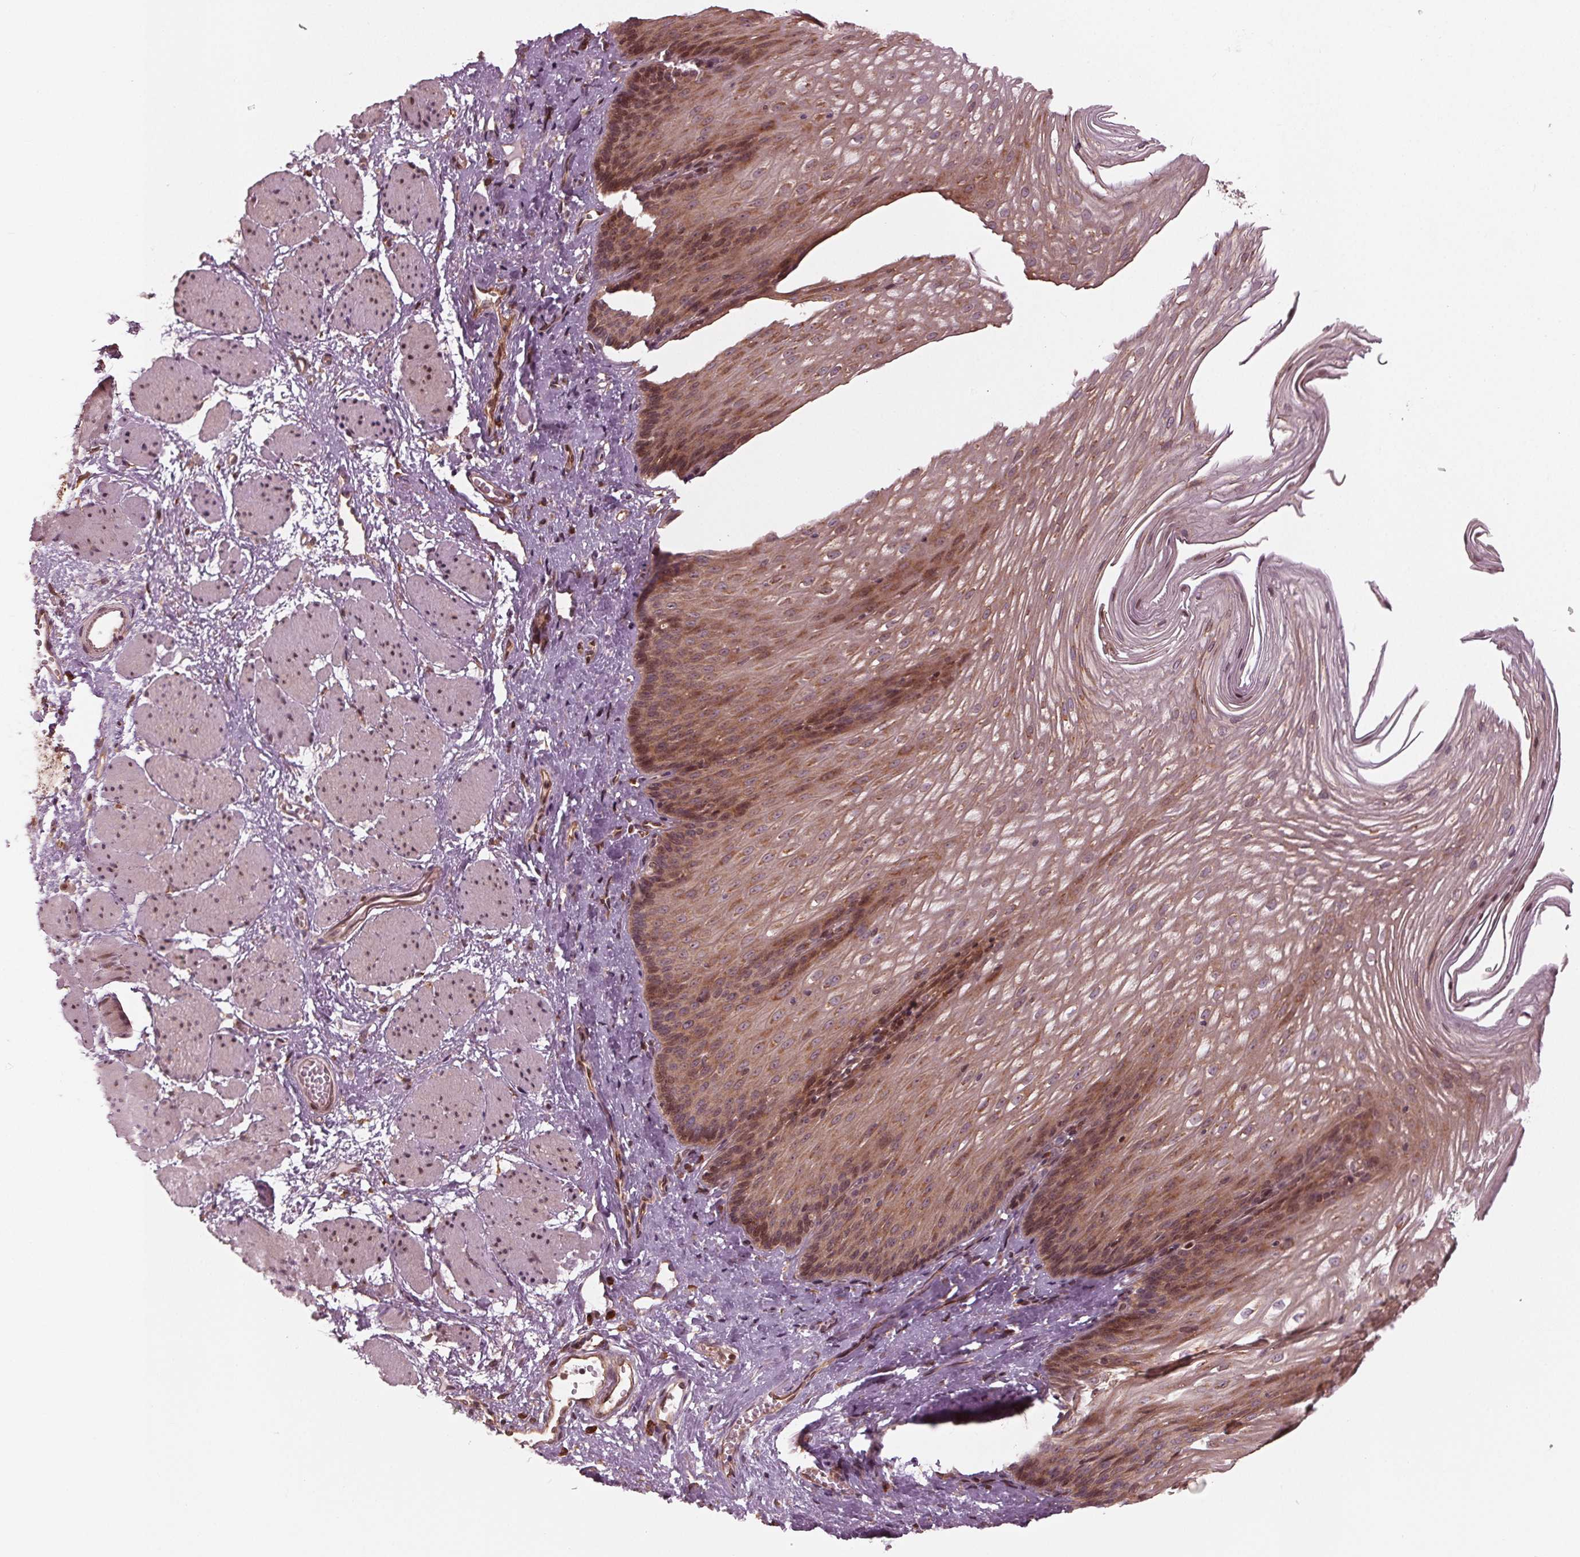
{"staining": {"intensity": "moderate", "quantity": "25%-75%", "location": "cytoplasmic/membranous,nuclear"}, "tissue": "esophagus", "cell_type": "Squamous epithelial cells", "image_type": "normal", "snomed": [{"axis": "morphology", "description": "Normal tissue, NOS"}, {"axis": "topography", "description": "Esophagus"}], "caption": "A brown stain labels moderate cytoplasmic/membranous,nuclear expression of a protein in squamous epithelial cells of unremarkable human esophagus. Ihc stains the protein in brown and the nuclei are stained blue.", "gene": "CMIP", "patient": {"sex": "male", "age": 62}}